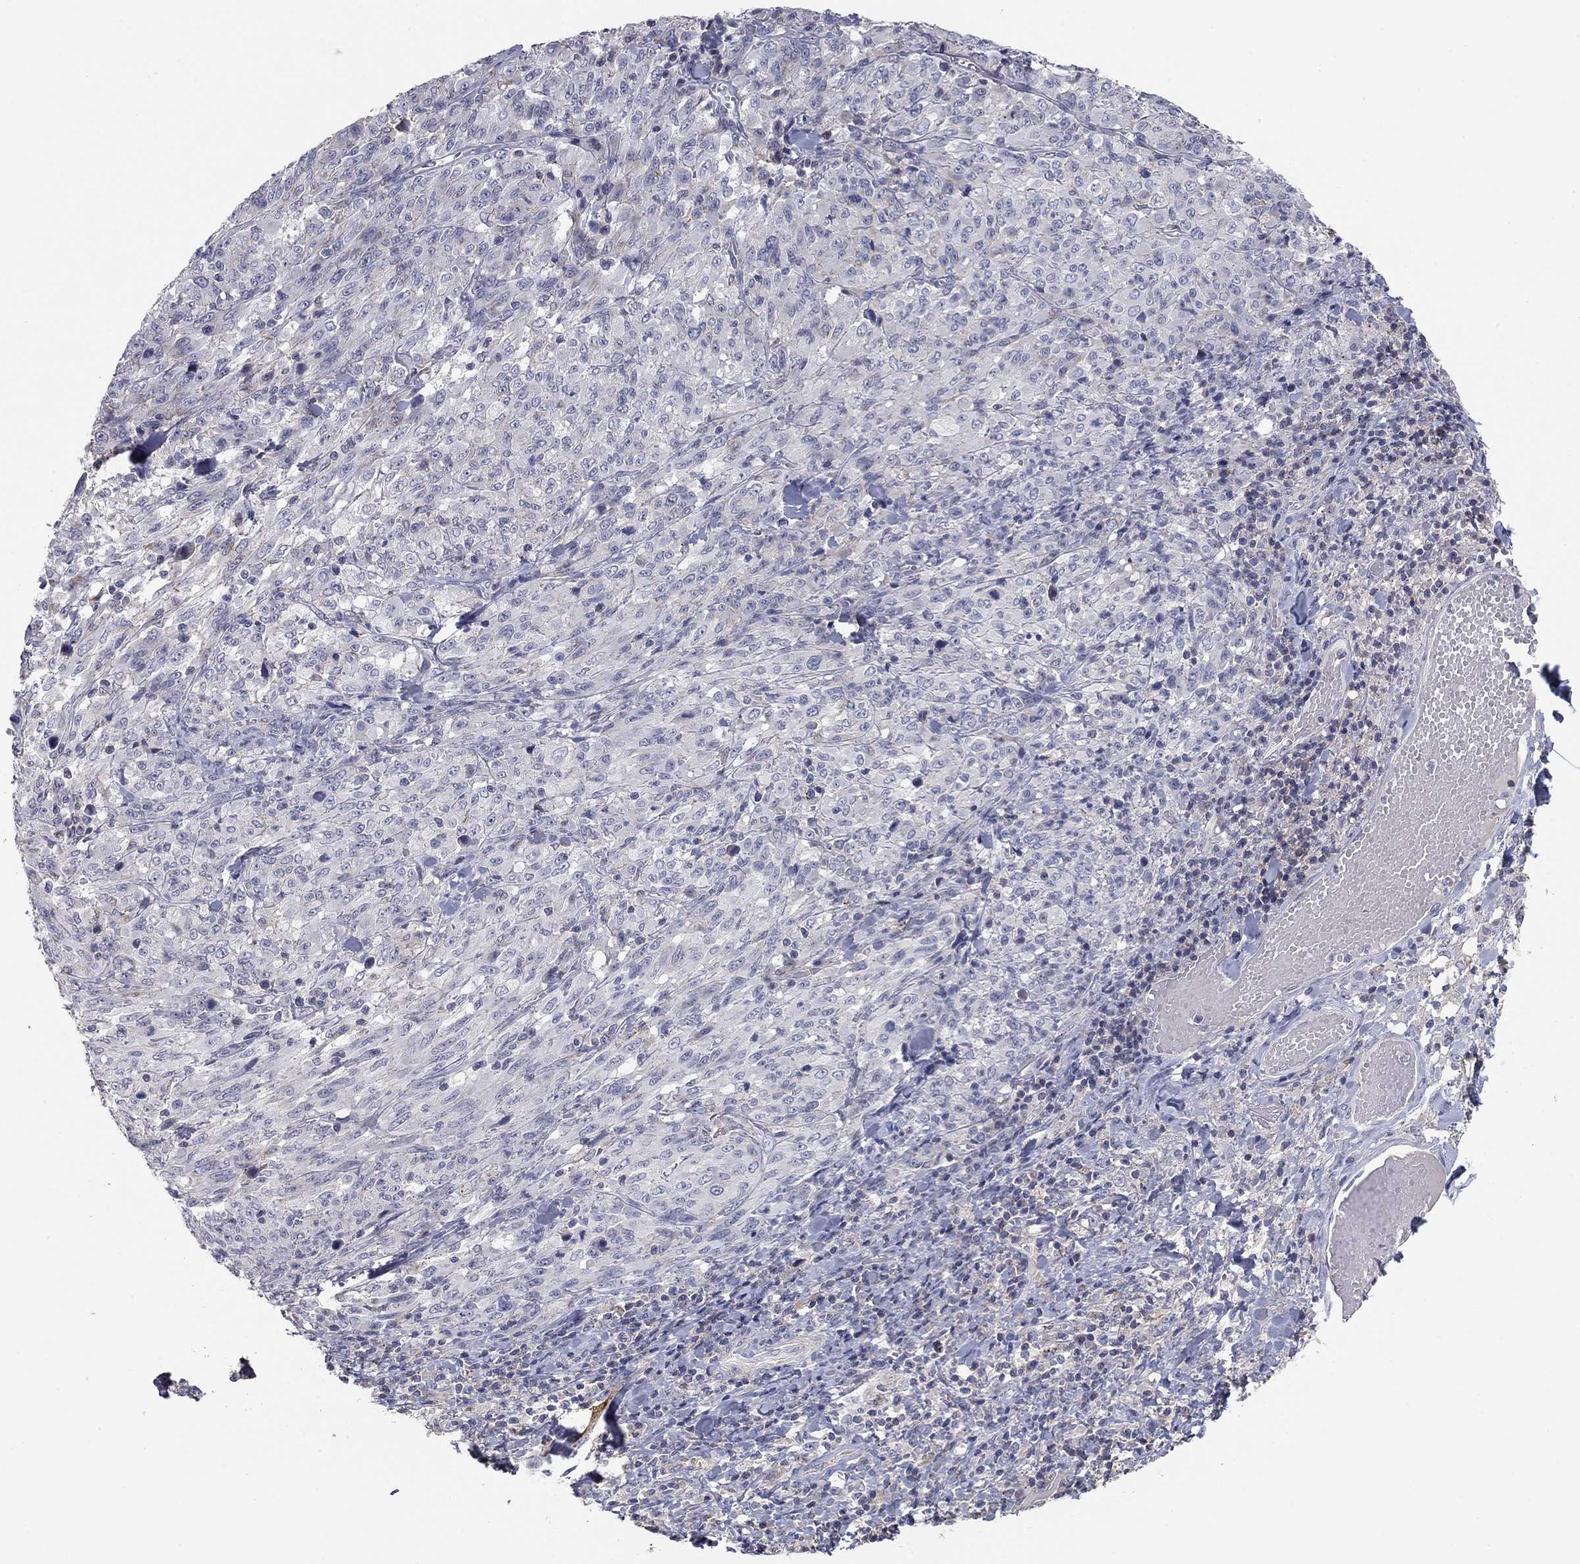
{"staining": {"intensity": "weak", "quantity": "<25%", "location": "cytoplasmic/membranous"}, "tissue": "melanoma", "cell_type": "Tumor cells", "image_type": "cancer", "snomed": [{"axis": "morphology", "description": "Malignant melanoma, NOS"}, {"axis": "topography", "description": "Skin"}], "caption": "The IHC image has no significant expression in tumor cells of malignant melanoma tissue.", "gene": "SEPTIN3", "patient": {"sex": "female", "age": 91}}